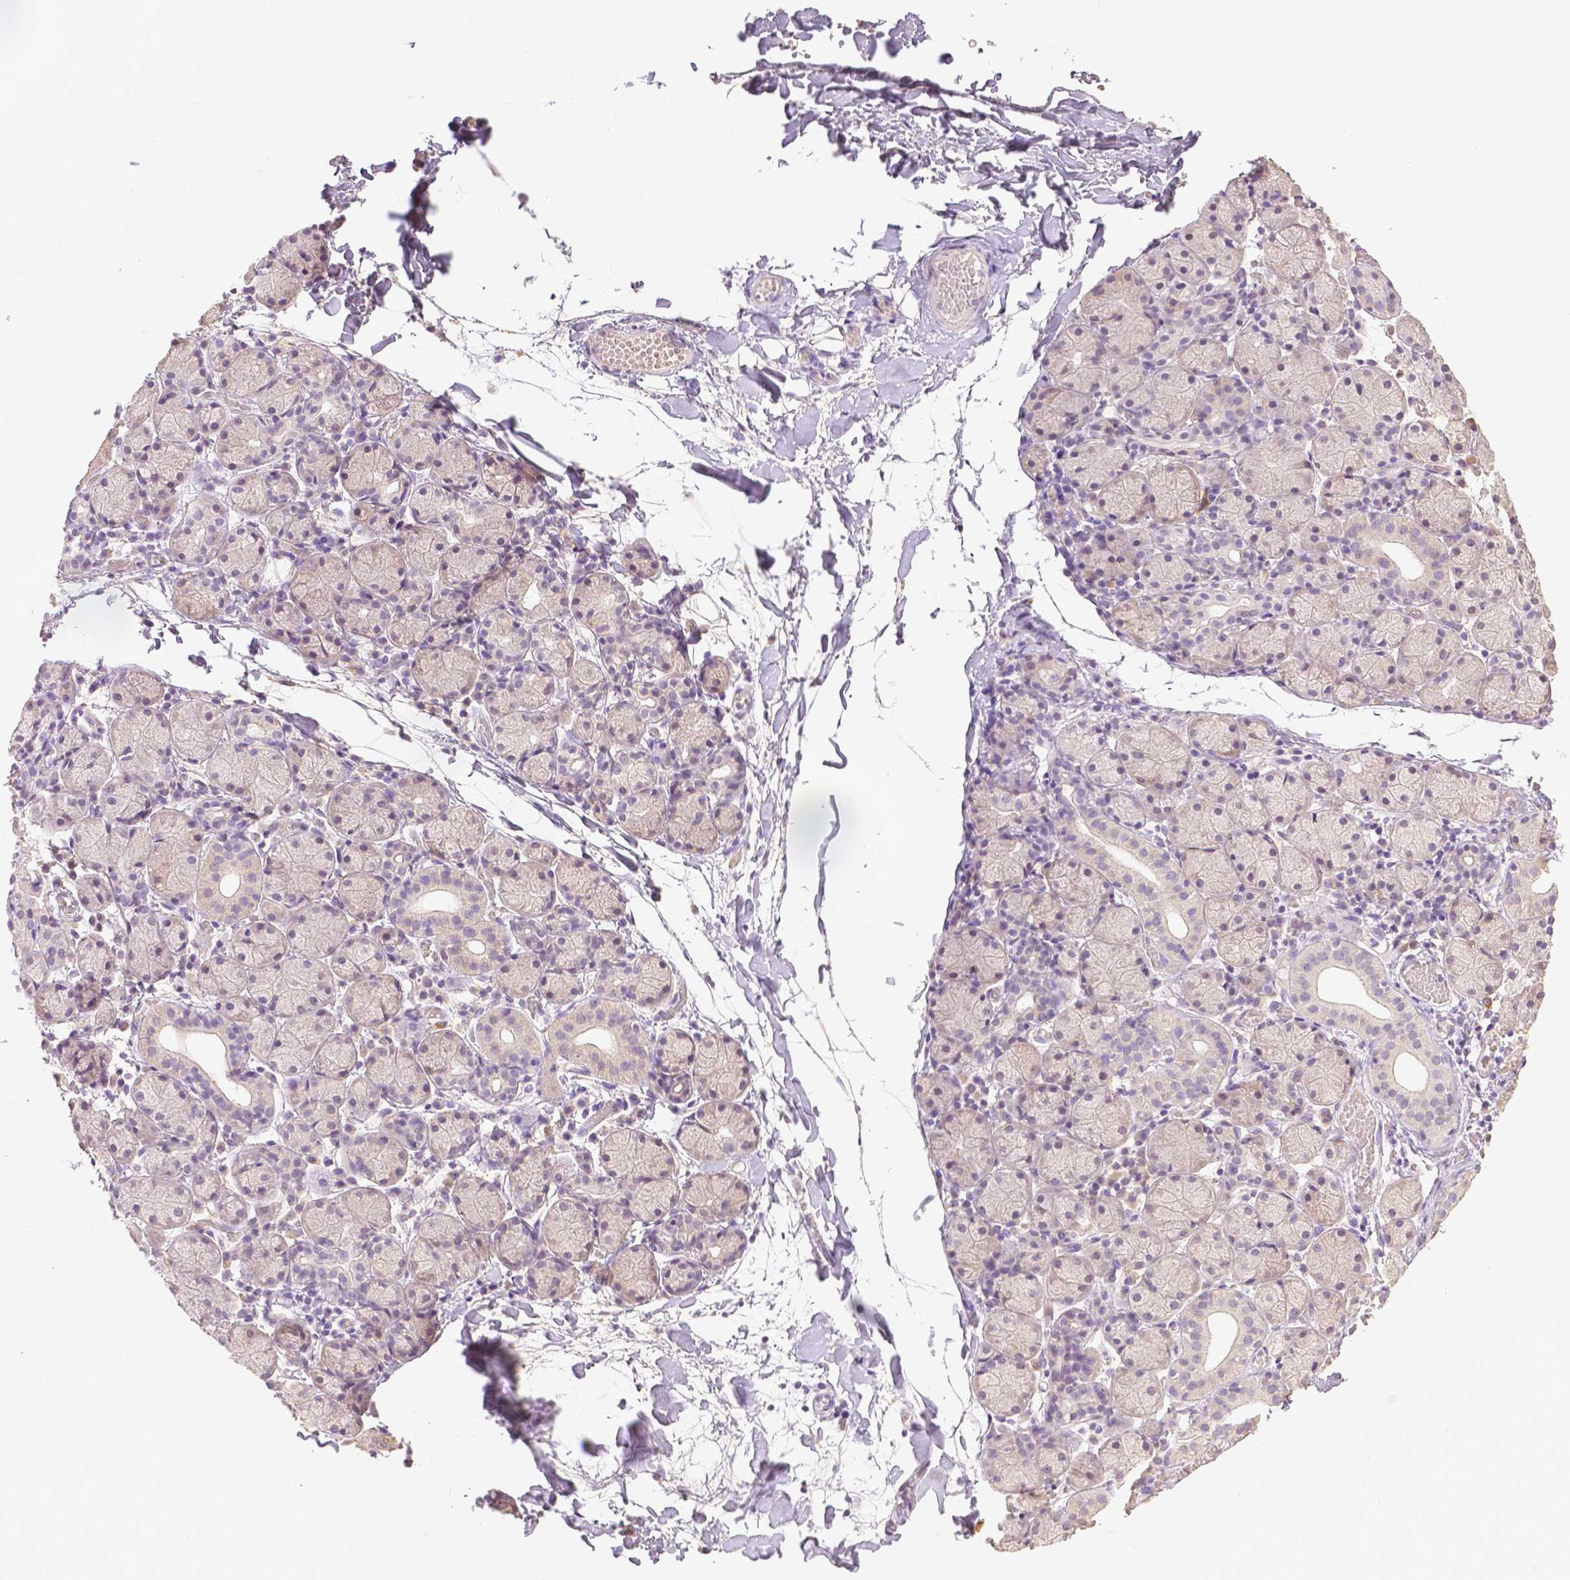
{"staining": {"intensity": "weak", "quantity": "<25%", "location": "cytoplasmic/membranous"}, "tissue": "salivary gland", "cell_type": "Glandular cells", "image_type": "normal", "snomed": [{"axis": "morphology", "description": "Normal tissue, NOS"}, {"axis": "topography", "description": "Salivary gland"}], "caption": "IHC photomicrograph of unremarkable salivary gland stained for a protein (brown), which demonstrates no expression in glandular cells.", "gene": "TGM1", "patient": {"sex": "female", "age": 24}}